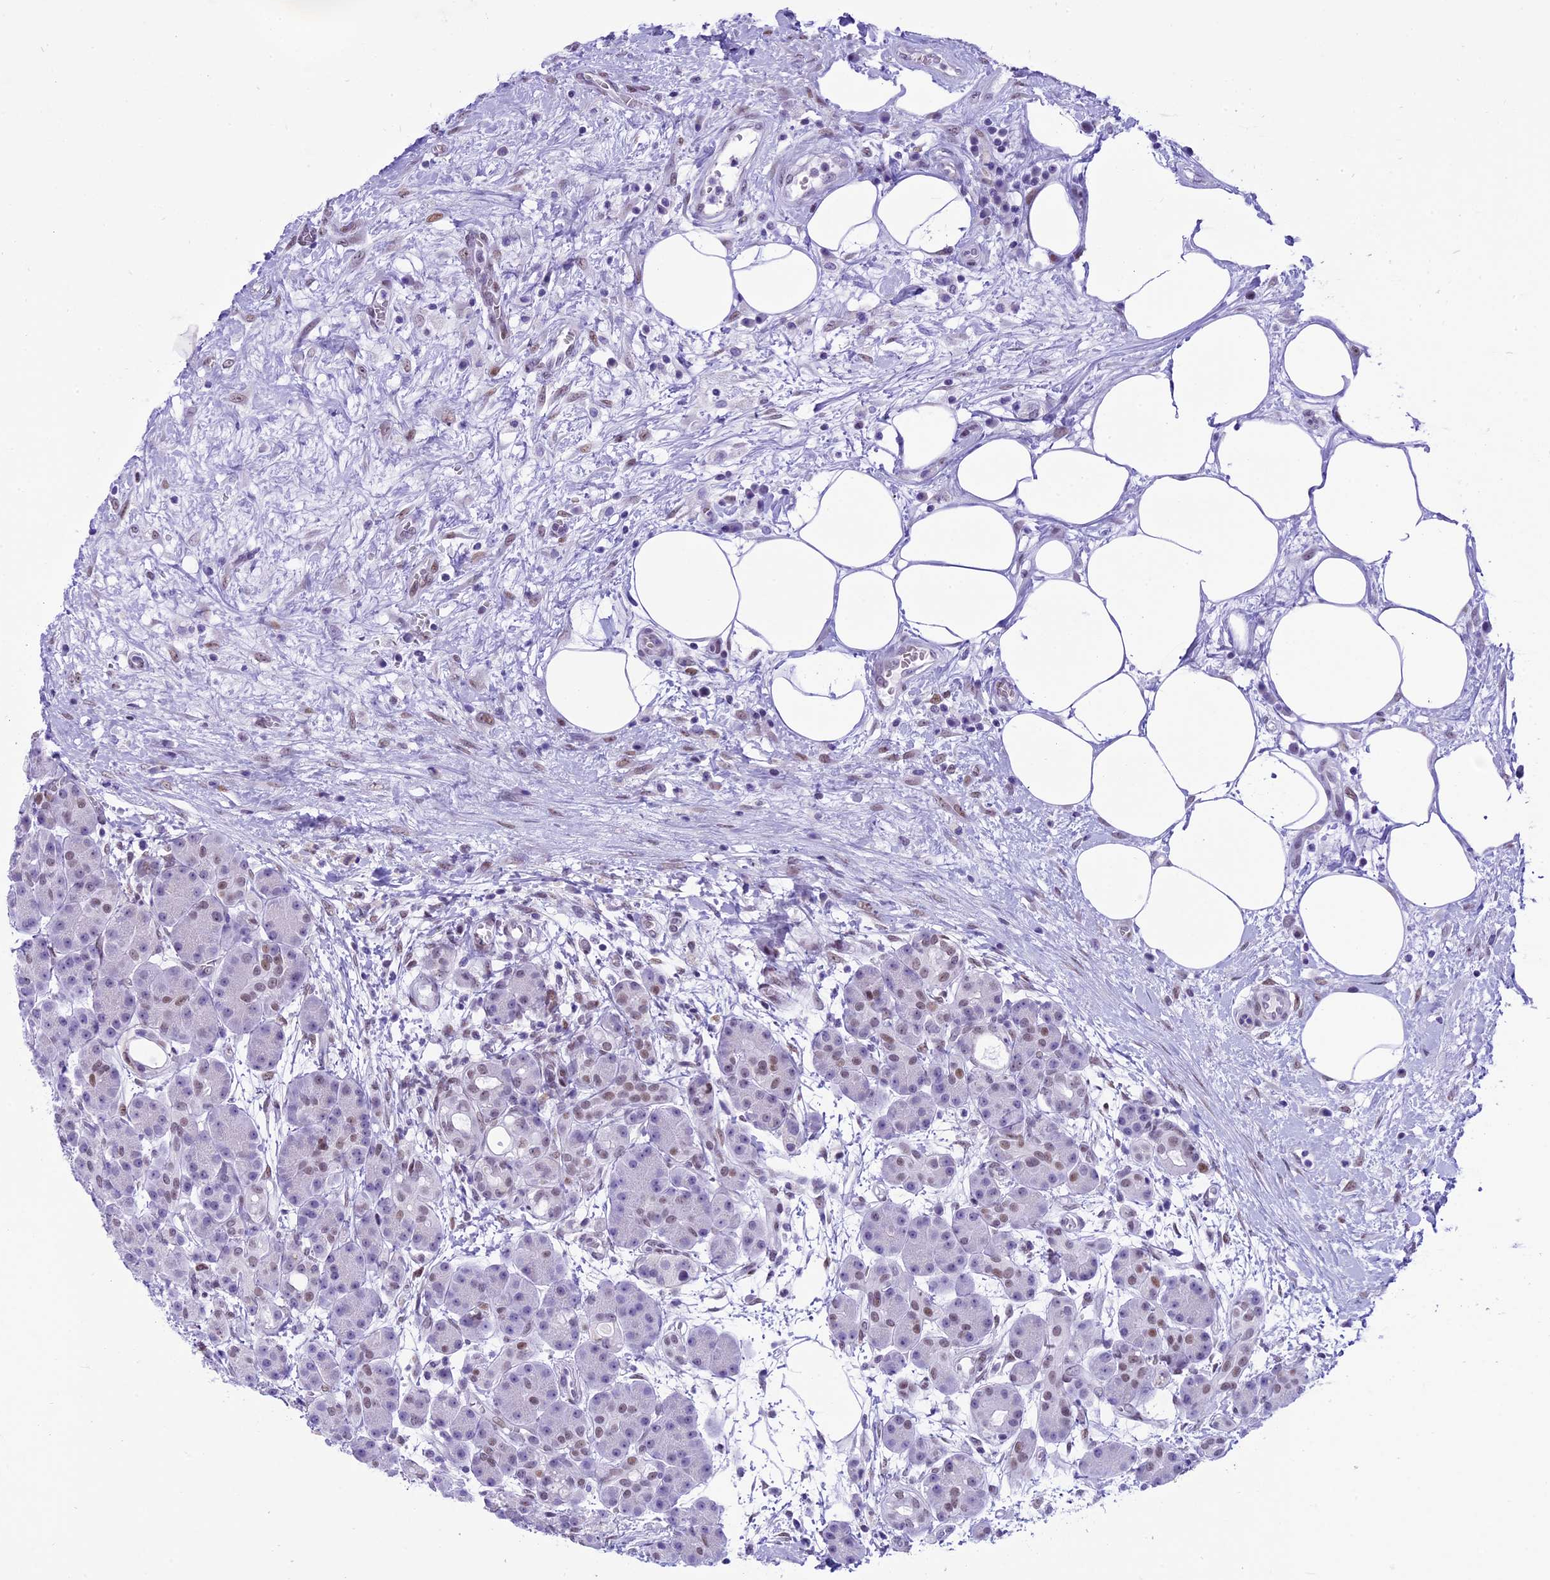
{"staining": {"intensity": "moderate", "quantity": "<25%", "location": "nuclear"}, "tissue": "pancreas", "cell_type": "Exocrine glandular cells", "image_type": "normal", "snomed": [{"axis": "morphology", "description": "Normal tissue, NOS"}, {"axis": "topography", "description": "Pancreas"}], "caption": "This is a micrograph of immunohistochemistry (IHC) staining of unremarkable pancreas, which shows moderate staining in the nuclear of exocrine glandular cells.", "gene": "RPS6KB1", "patient": {"sex": "male", "age": 63}}